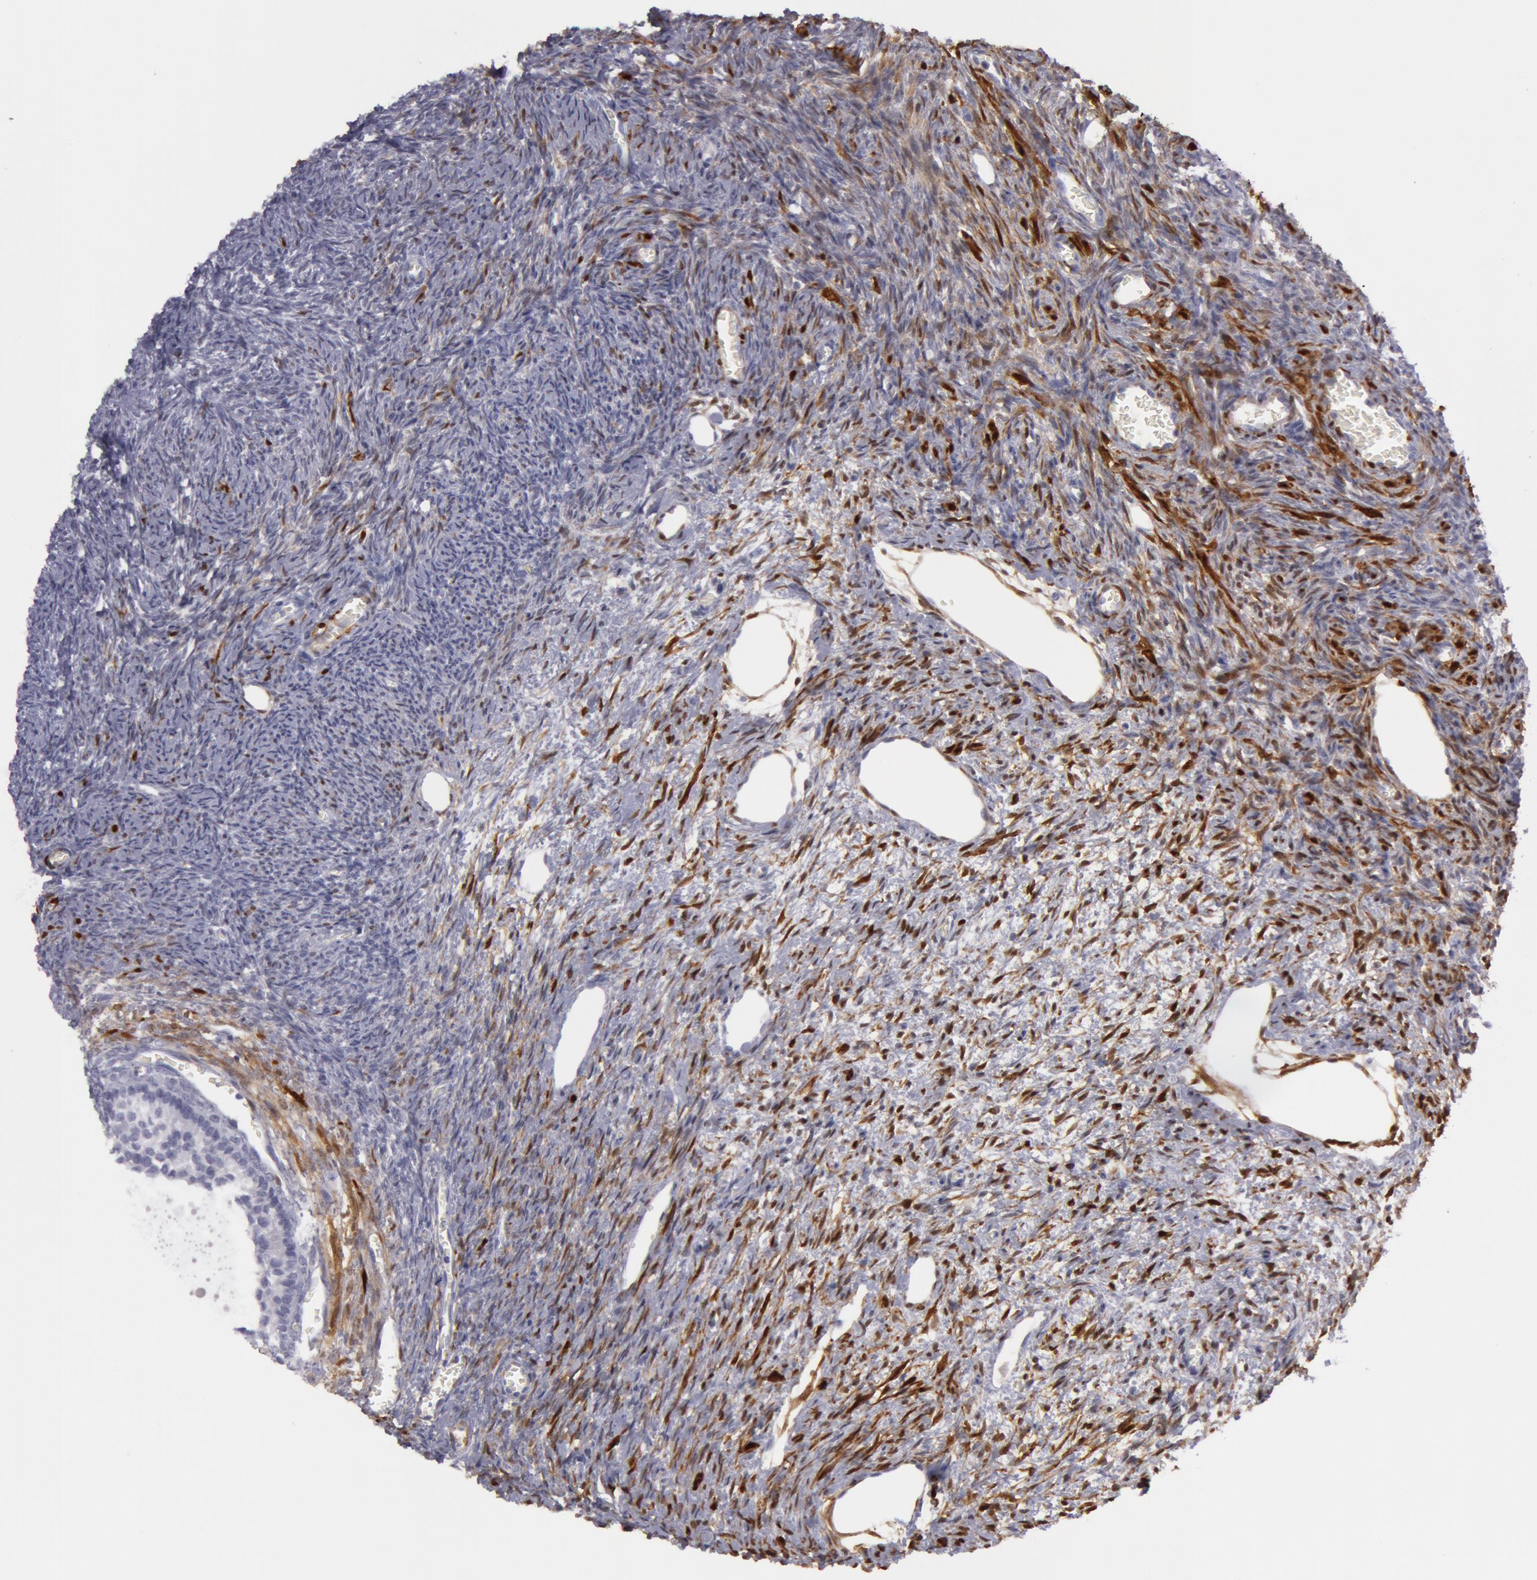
{"staining": {"intensity": "negative", "quantity": "none", "location": "none"}, "tissue": "ovary", "cell_type": "Follicle cells", "image_type": "normal", "snomed": [{"axis": "morphology", "description": "Normal tissue, NOS"}, {"axis": "topography", "description": "Ovary"}], "caption": "Protein analysis of benign ovary shows no significant staining in follicle cells.", "gene": "TAGLN", "patient": {"sex": "female", "age": 27}}